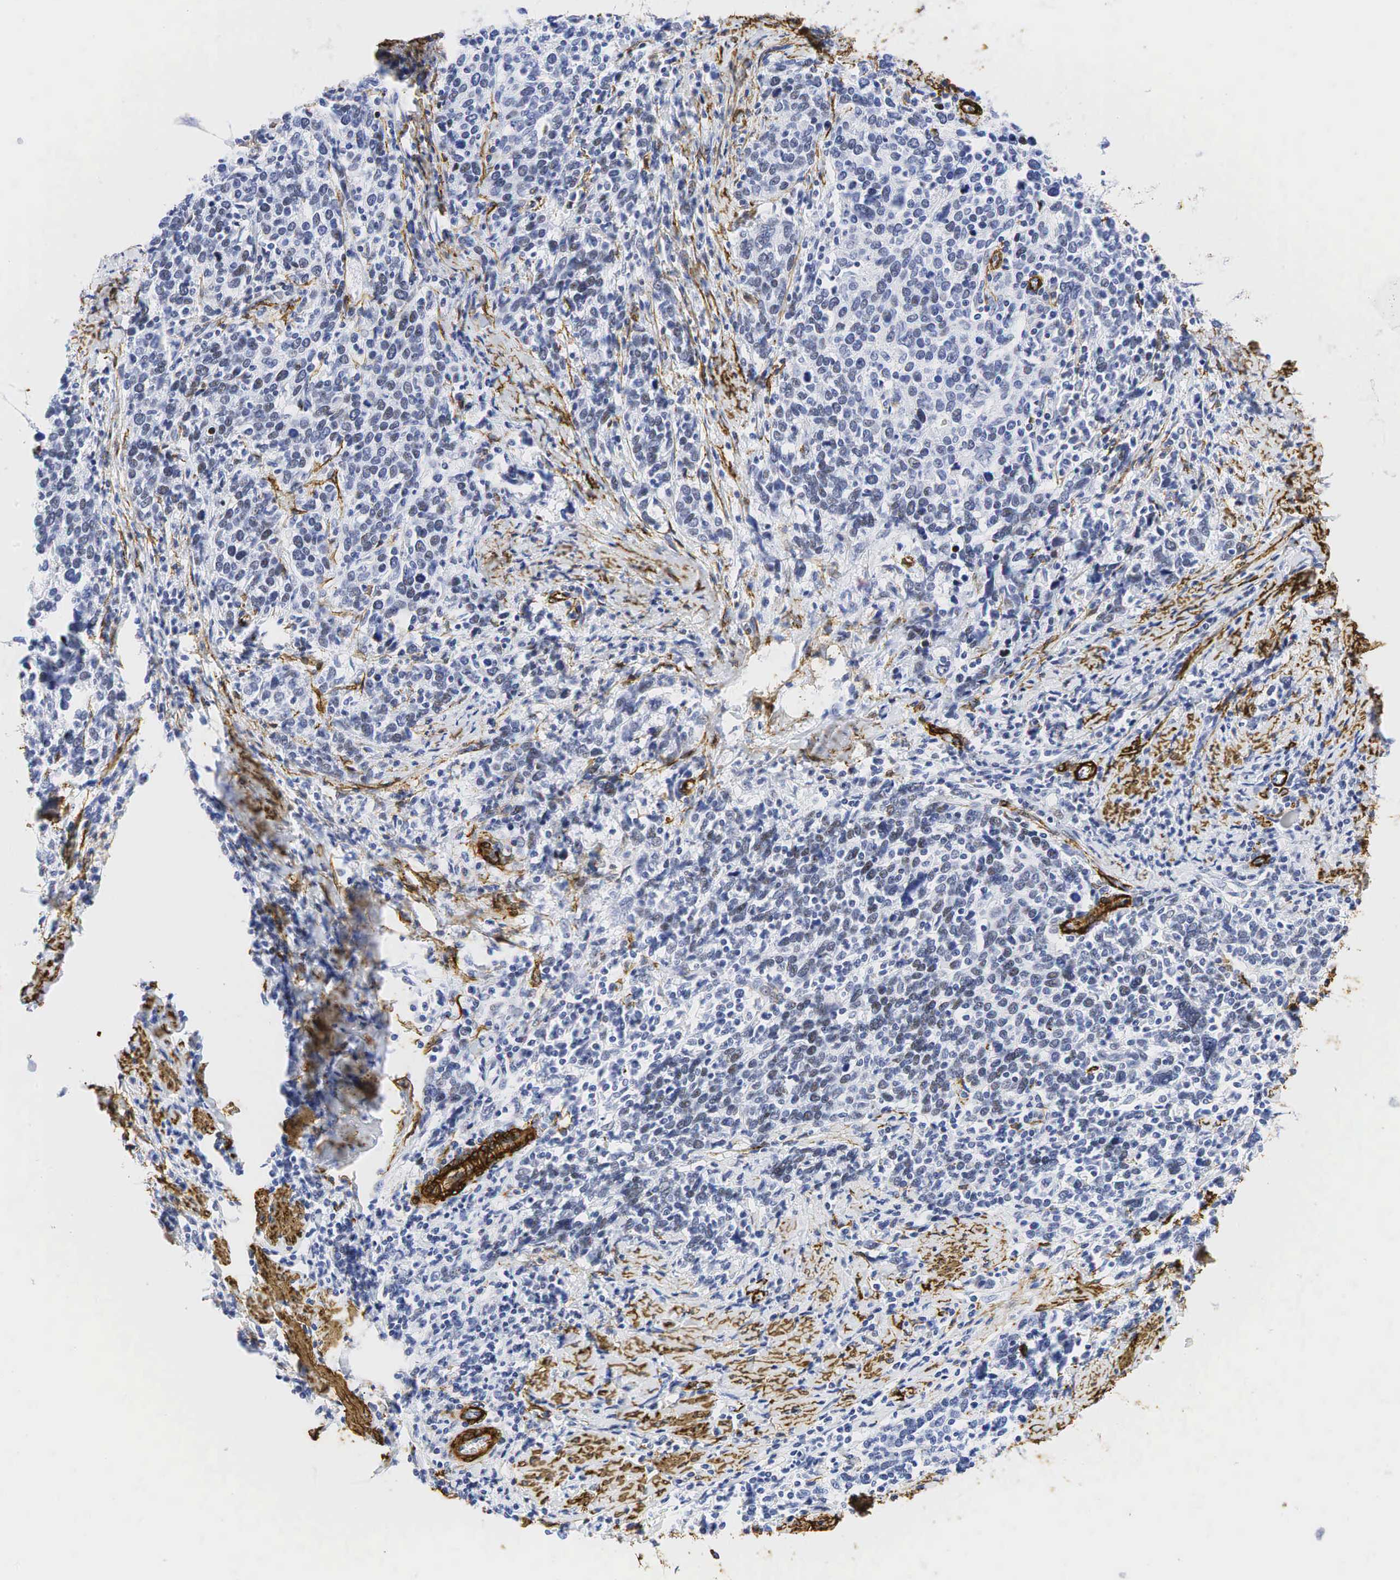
{"staining": {"intensity": "weak", "quantity": "25%-75%", "location": "nuclear"}, "tissue": "cervical cancer", "cell_type": "Tumor cells", "image_type": "cancer", "snomed": [{"axis": "morphology", "description": "Squamous cell carcinoma, NOS"}, {"axis": "topography", "description": "Cervix"}], "caption": "The immunohistochemical stain labels weak nuclear expression in tumor cells of cervical cancer (squamous cell carcinoma) tissue.", "gene": "ACTA2", "patient": {"sex": "female", "age": 41}}